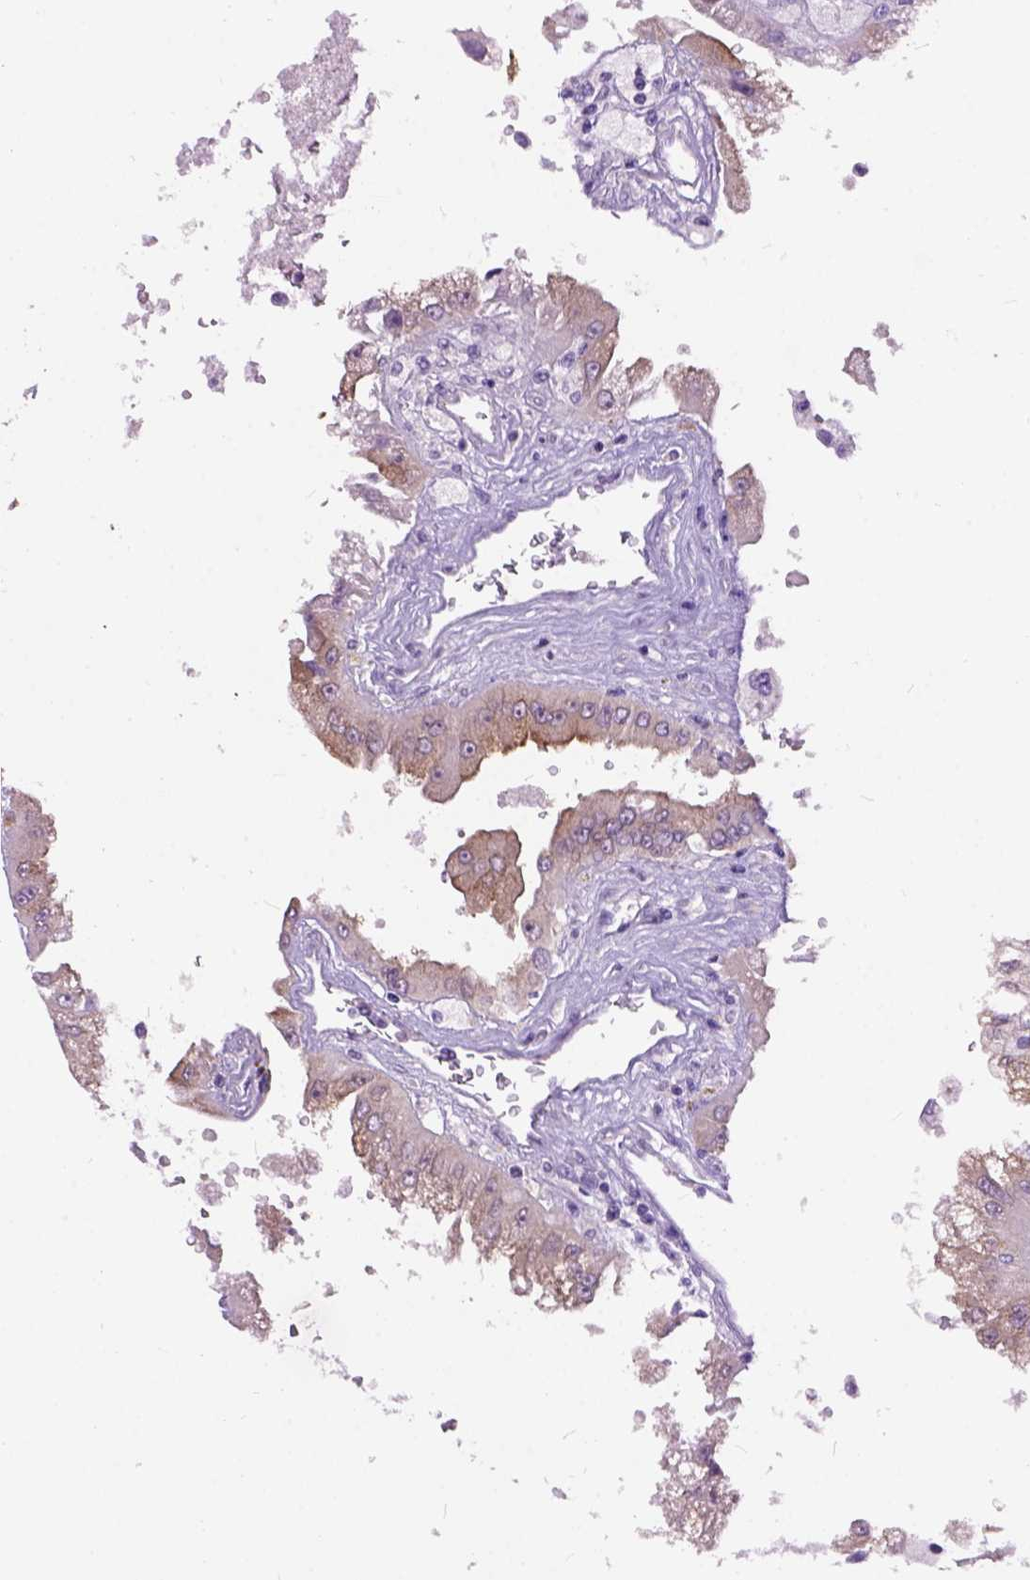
{"staining": {"intensity": "moderate", "quantity": "<25%", "location": "cytoplasmic/membranous"}, "tissue": "renal cancer", "cell_type": "Tumor cells", "image_type": "cancer", "snomed": [{"axis": "morphology", "description": "Adenocarcinoma, NOS"}, {"axis": "topography", "description": "Kidney"}], "caption": "This is an image of immunohistochemistry staining of renal adenocarcinoma, which shows moderate staining in the cytoplasmic/membranous of tumor cells.", "gene": "MAPT", "patient": {"sex": "male", "age": 58}}